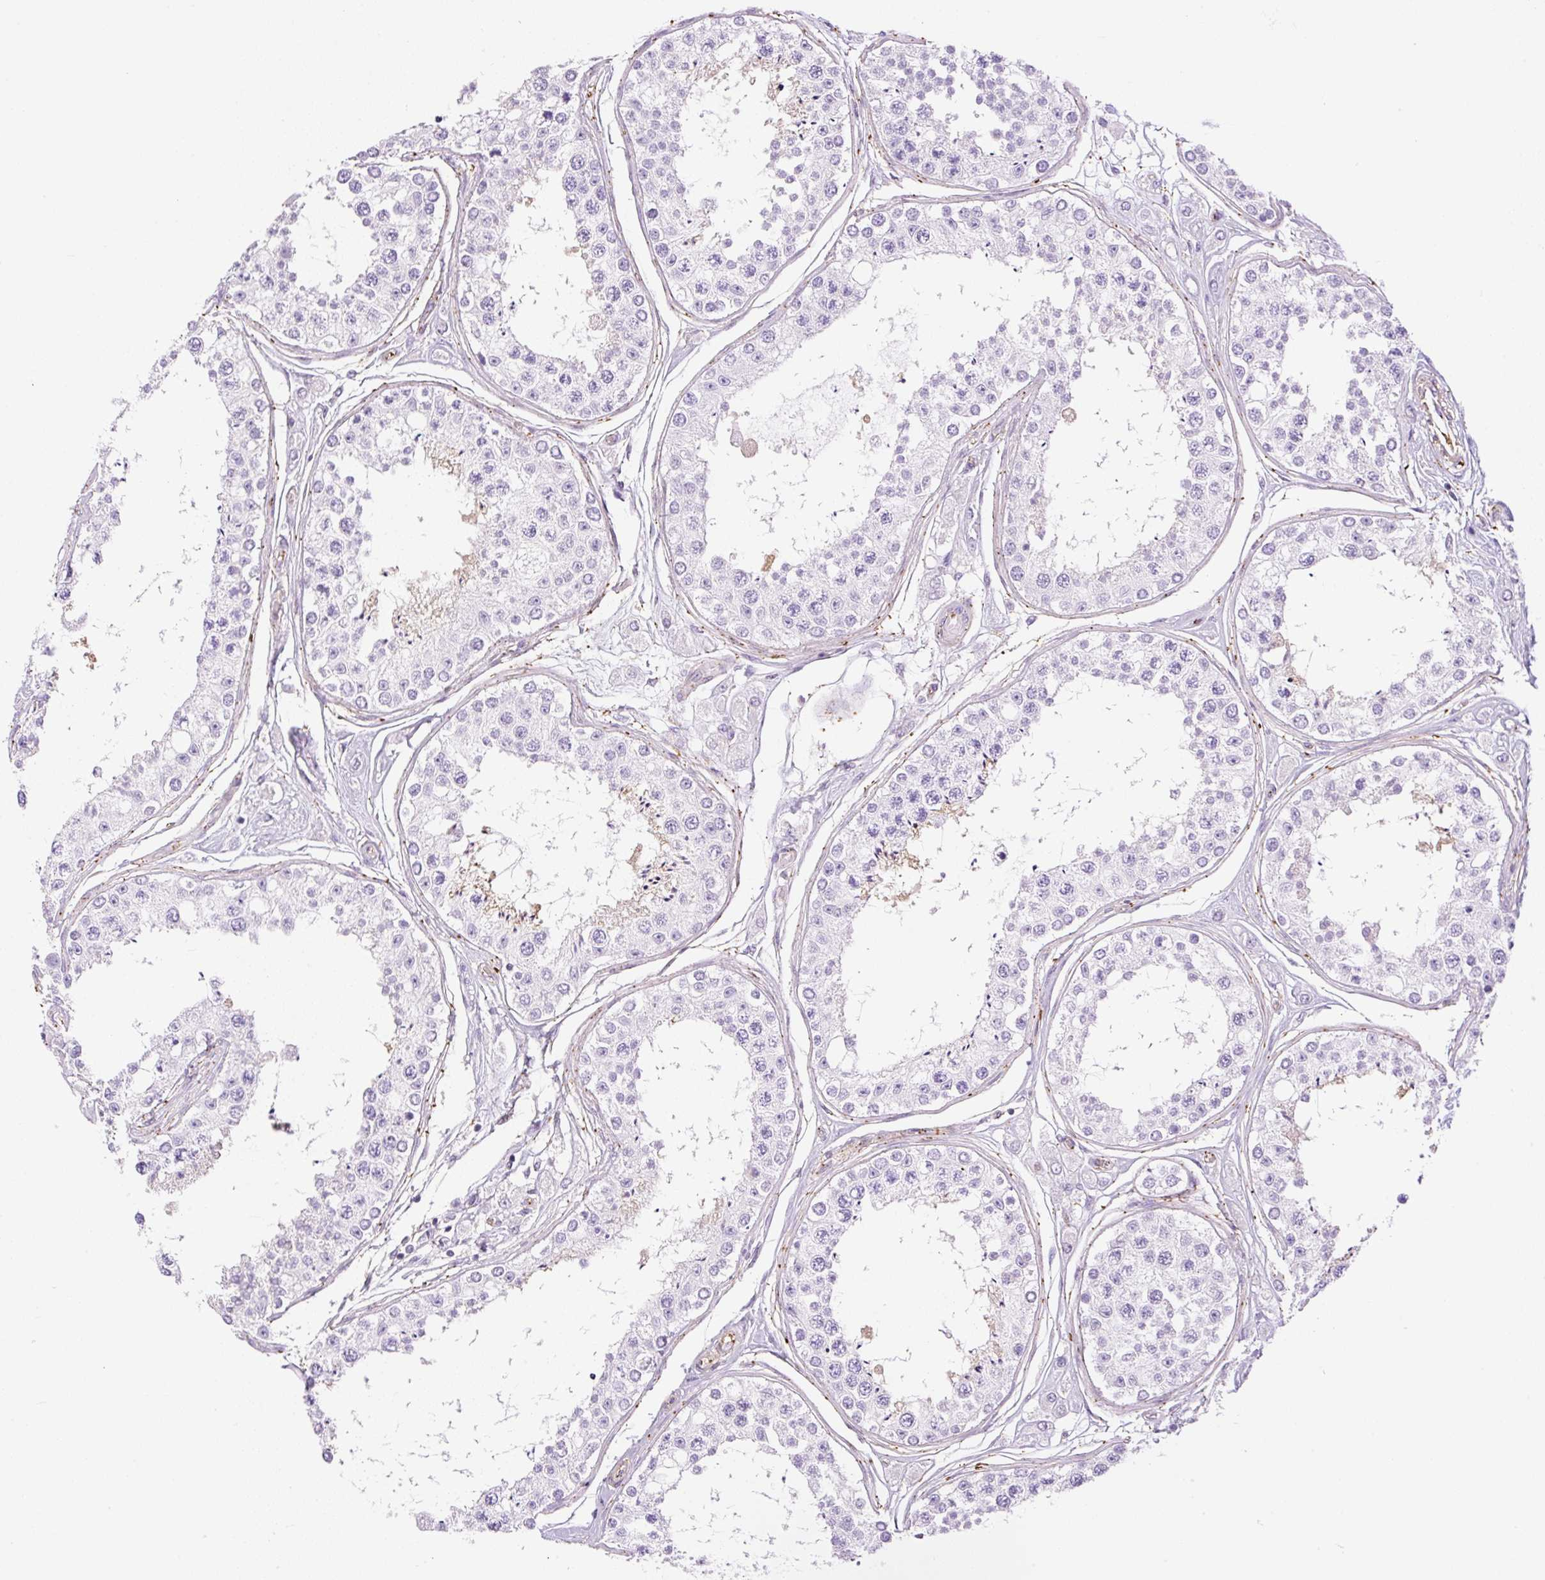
{"staining": {"intensity": "moderate", "quantity": "<25%", "location": "cytoplasmic/membranous"}, "tissue": "testis", "cell_type": "Cells in seminiferous ducts", "image_type": "normal", "snomed": [{"axis": "morphology", "description": "Normal tissue, NOS"}, {"axis": "topography", "description": "Testis"}], "caption": "The image reveals staining of benign testis, revealing moderate cytoplasmic/membranous protein positivity (brown color) within cells in seminiferous ducts. Immunohistochemistry (ihc) stains the protein in brown and the nuclei are stained blue.", "gene": "EHD1", "patient": {"sex": "male", "age": 25}}